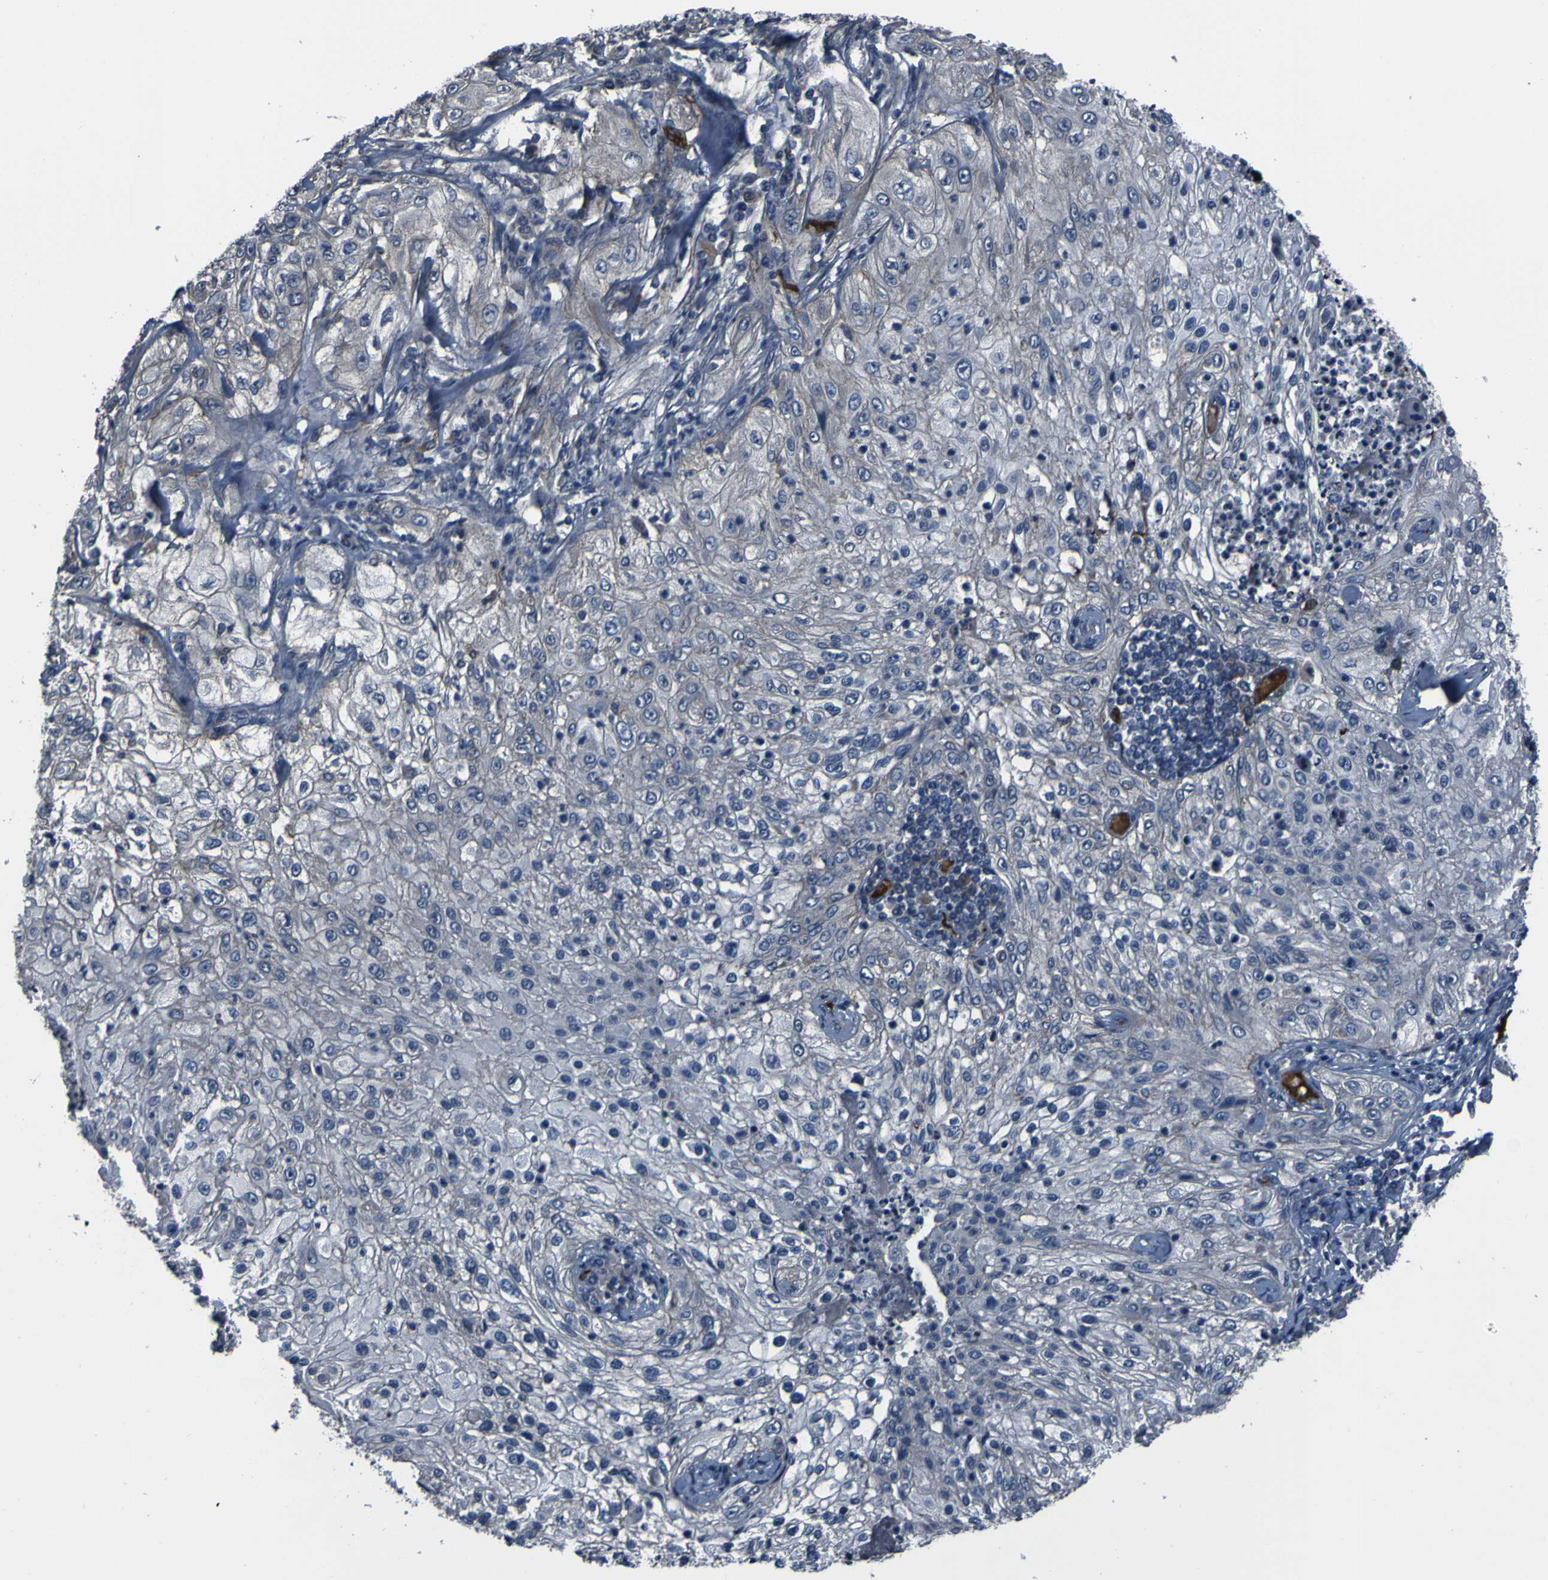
{"staining": {"intensity": "negative", "quantity": "none", "location": "none"}, "tissue": "lung cancer", "cell_type": "Tumor cells", "image_type": "cancer", "snomed": [{"axis": "morphology", "description": "Inflammation, NOS"}, {"axis": "morphology", "description": "Squamous cell carcinoma, NOS"}, {"axis": "topography", "description": "Lymph node"}, {"axis": "topography", "description": "Soft tissue"}, {"axis": "topography", "description": "Lung"}], "caption": "Tumor cells are negative for brown protein staining in lung cancer (squamous cell carcinoma).", "gene": "GRAMD1A", "patient": {"sex": "male", "age": 66}}